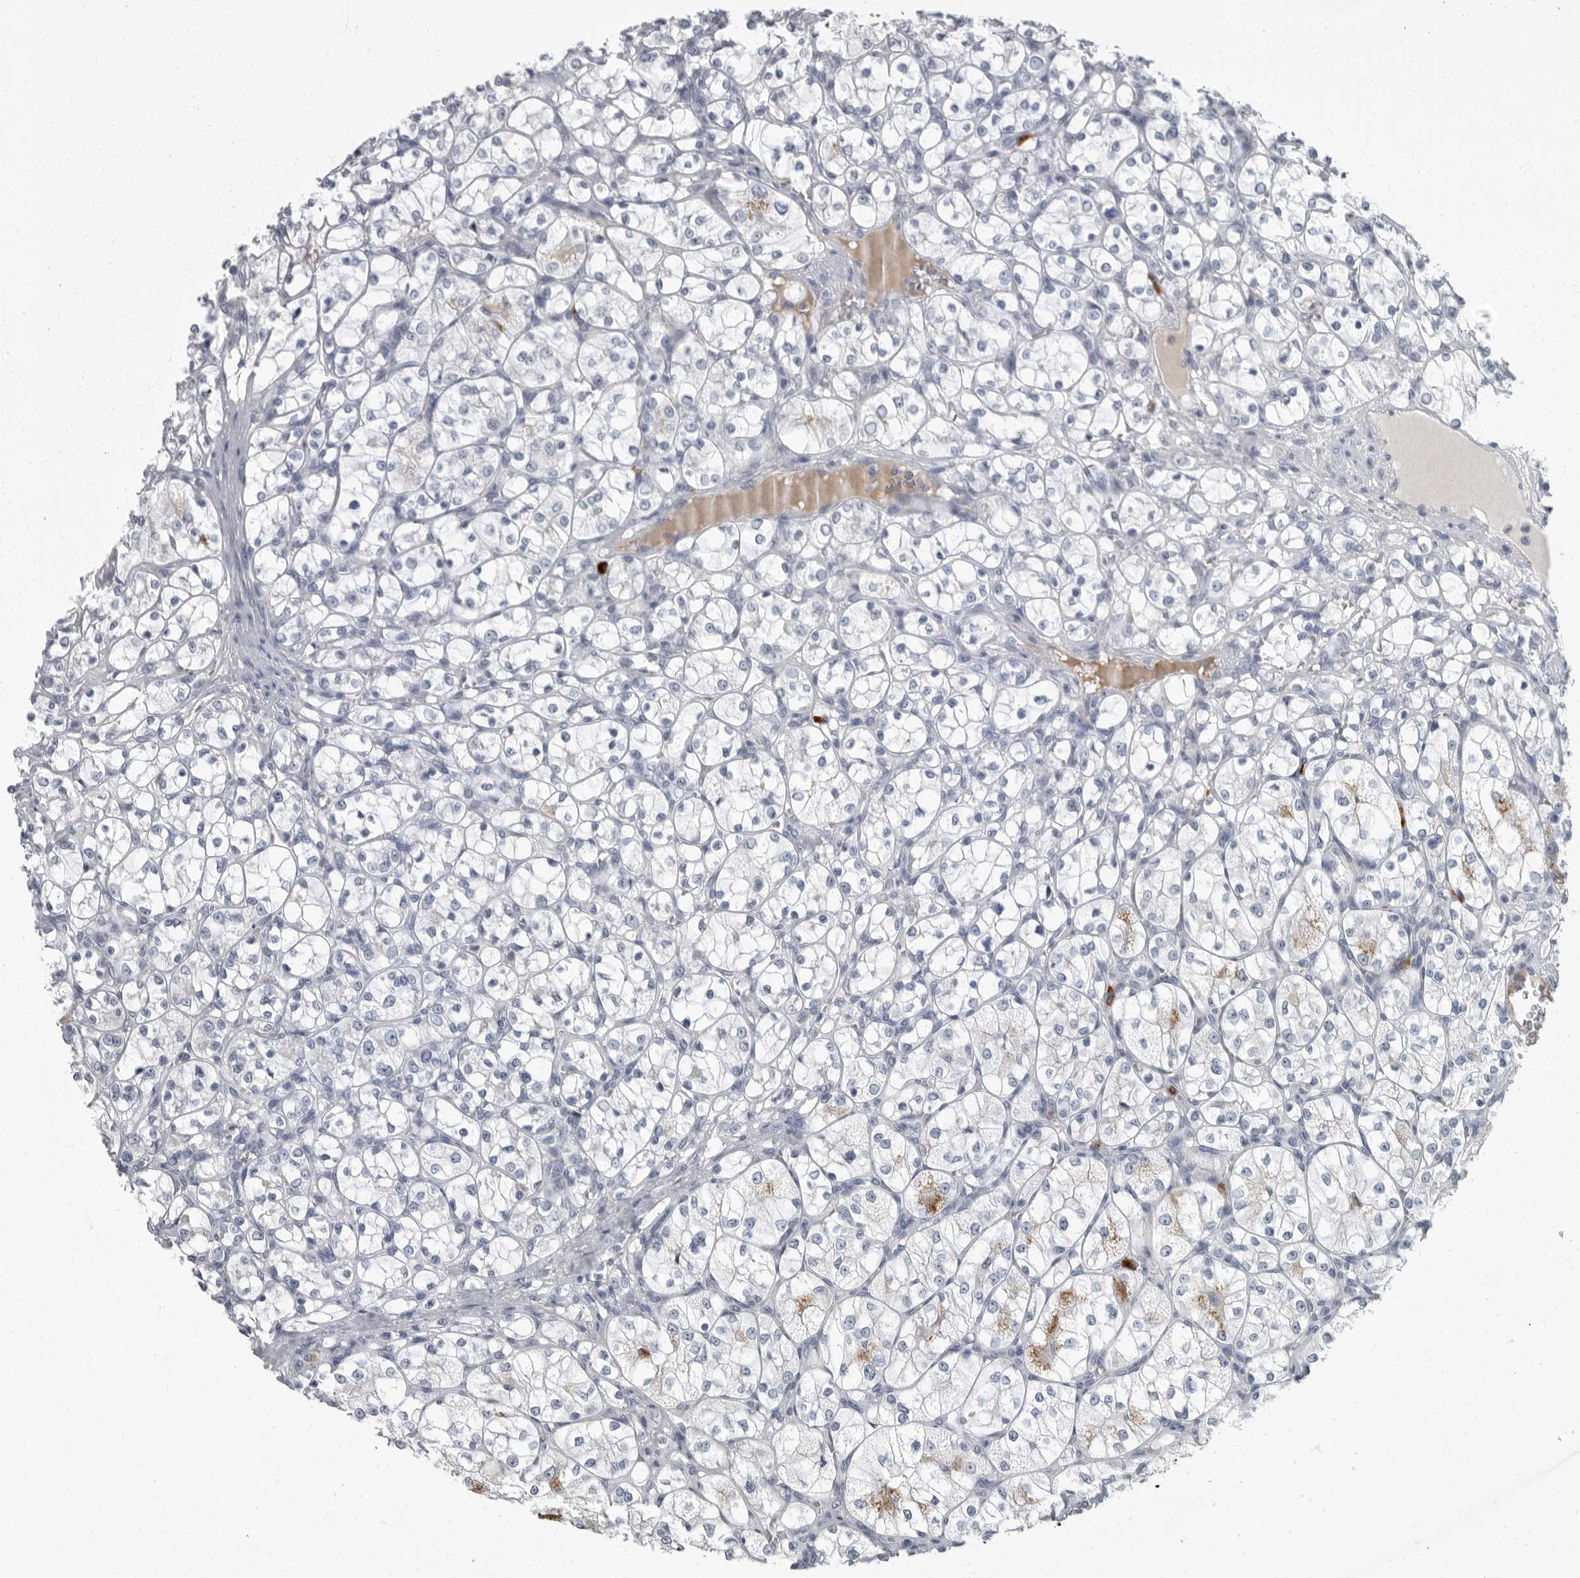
{"staining": {"intensity": "negative", "quantity": "none", "location": "none"}, "tissue": "renal cancer", "cell_type": "Tumor cells", "image_type": "cancer", "snomed": [{"axis": "morphology", "description": "Adenocarcinoma, NOS"}, {"axis": "topography", "description": "Kidney"}], "caption": "Immunohistochemistry image of adenocarcinoma (renal) stained for a protein (brown), which exhibits no positivity in tumor cells.", "gene": "SLC25A39", "patient": {"sex": "female", "age": 69}}